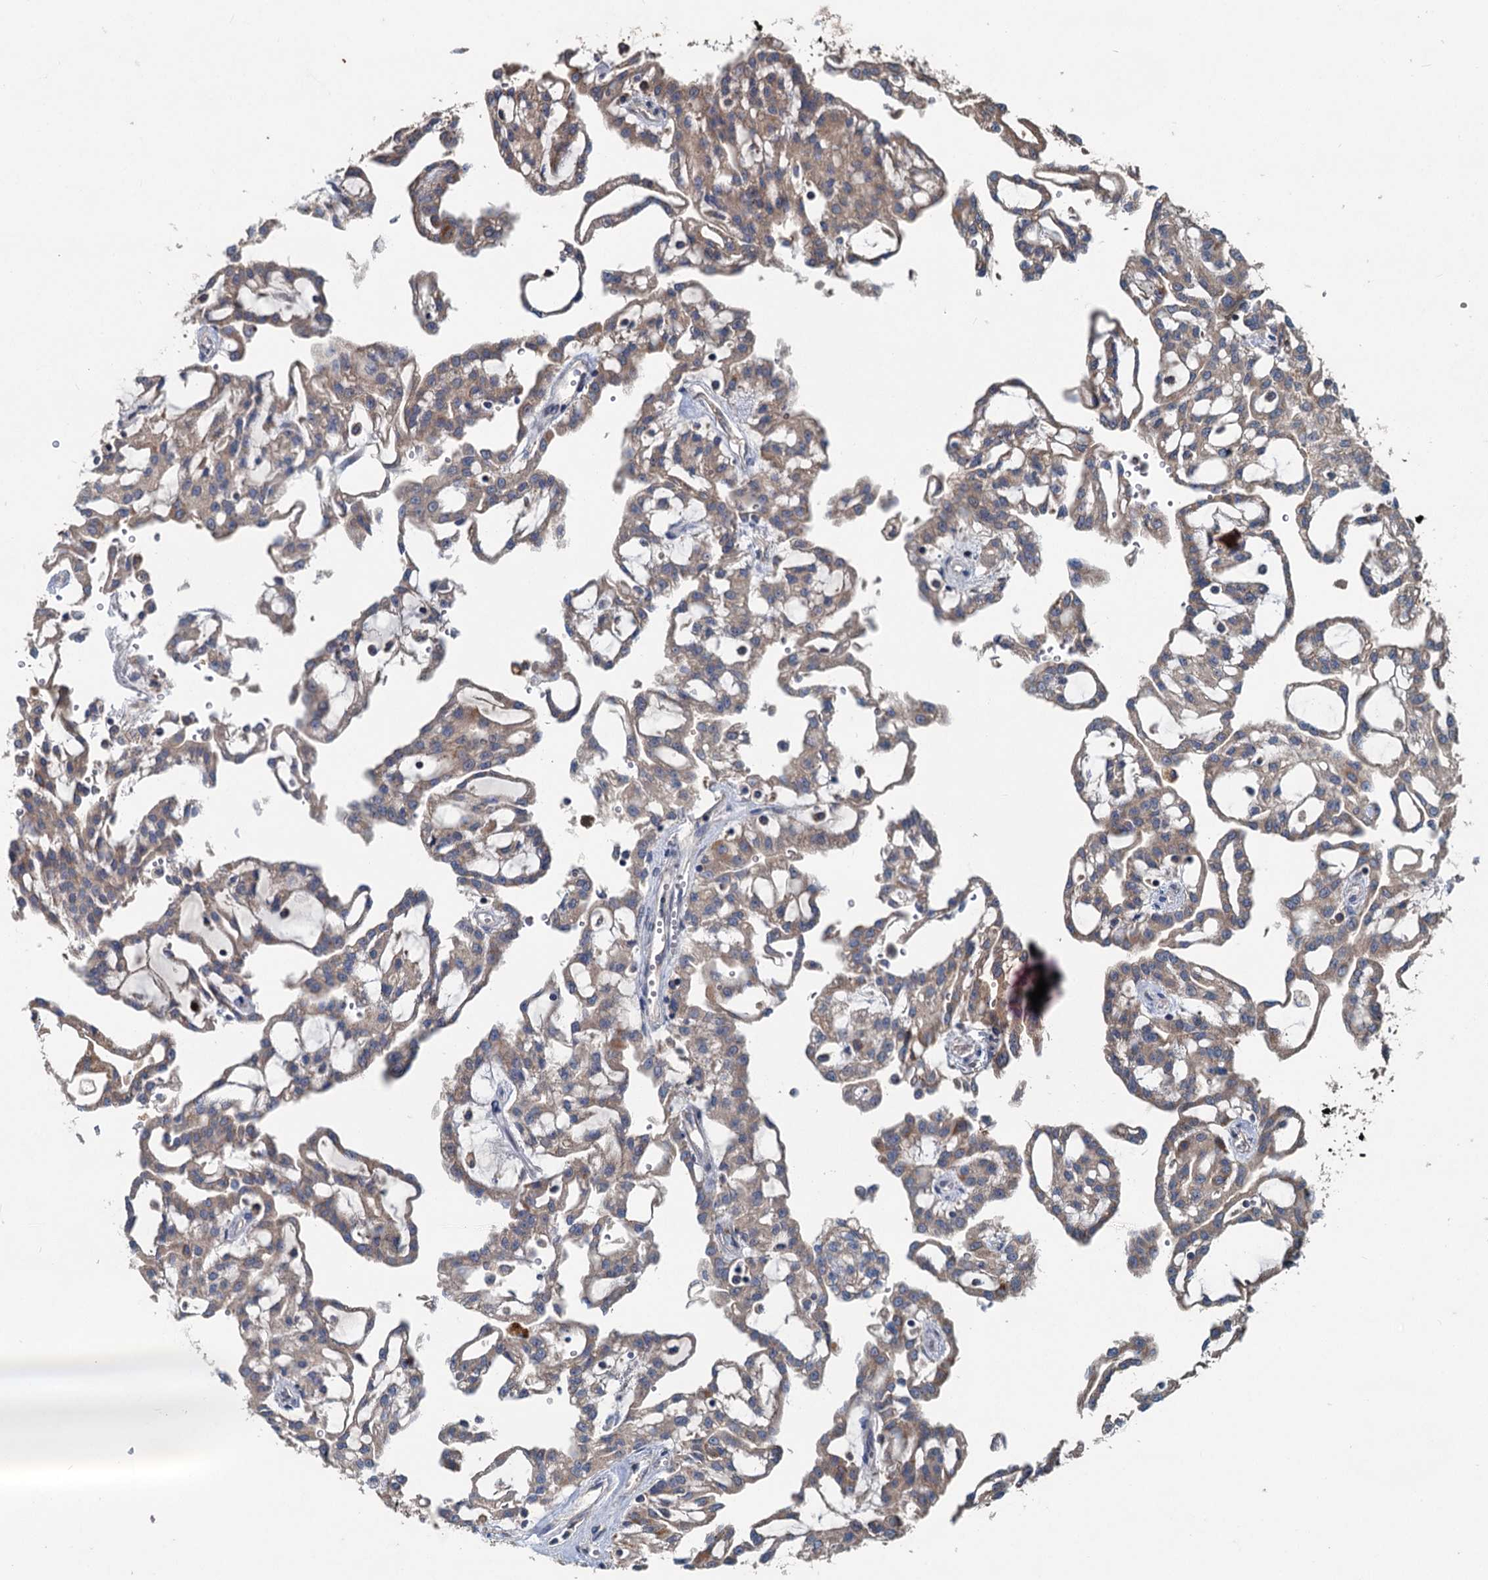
{"staining": {"intensity": "weak", "quantity": "25%-75%", "location": "cytoplasmic/membranous"}, "tissue": "renal cancer", "cell_type": "Tumor cells", "image_type": "cancer", "snomed": [{"axis": "morphology", "description": "Adenocarcinoma, NOS"}, {"axis": "topography", "description": "Kidney"}], "caption": "DAB immunohistochemical staining of human renal adenocarcinoma demonstrates weak cytoplasmic/membranous protein positivity in about 25%-75% of tumor cells.", "gene": "OTUB1", "patient": {"sex": "male", "age": 63}}